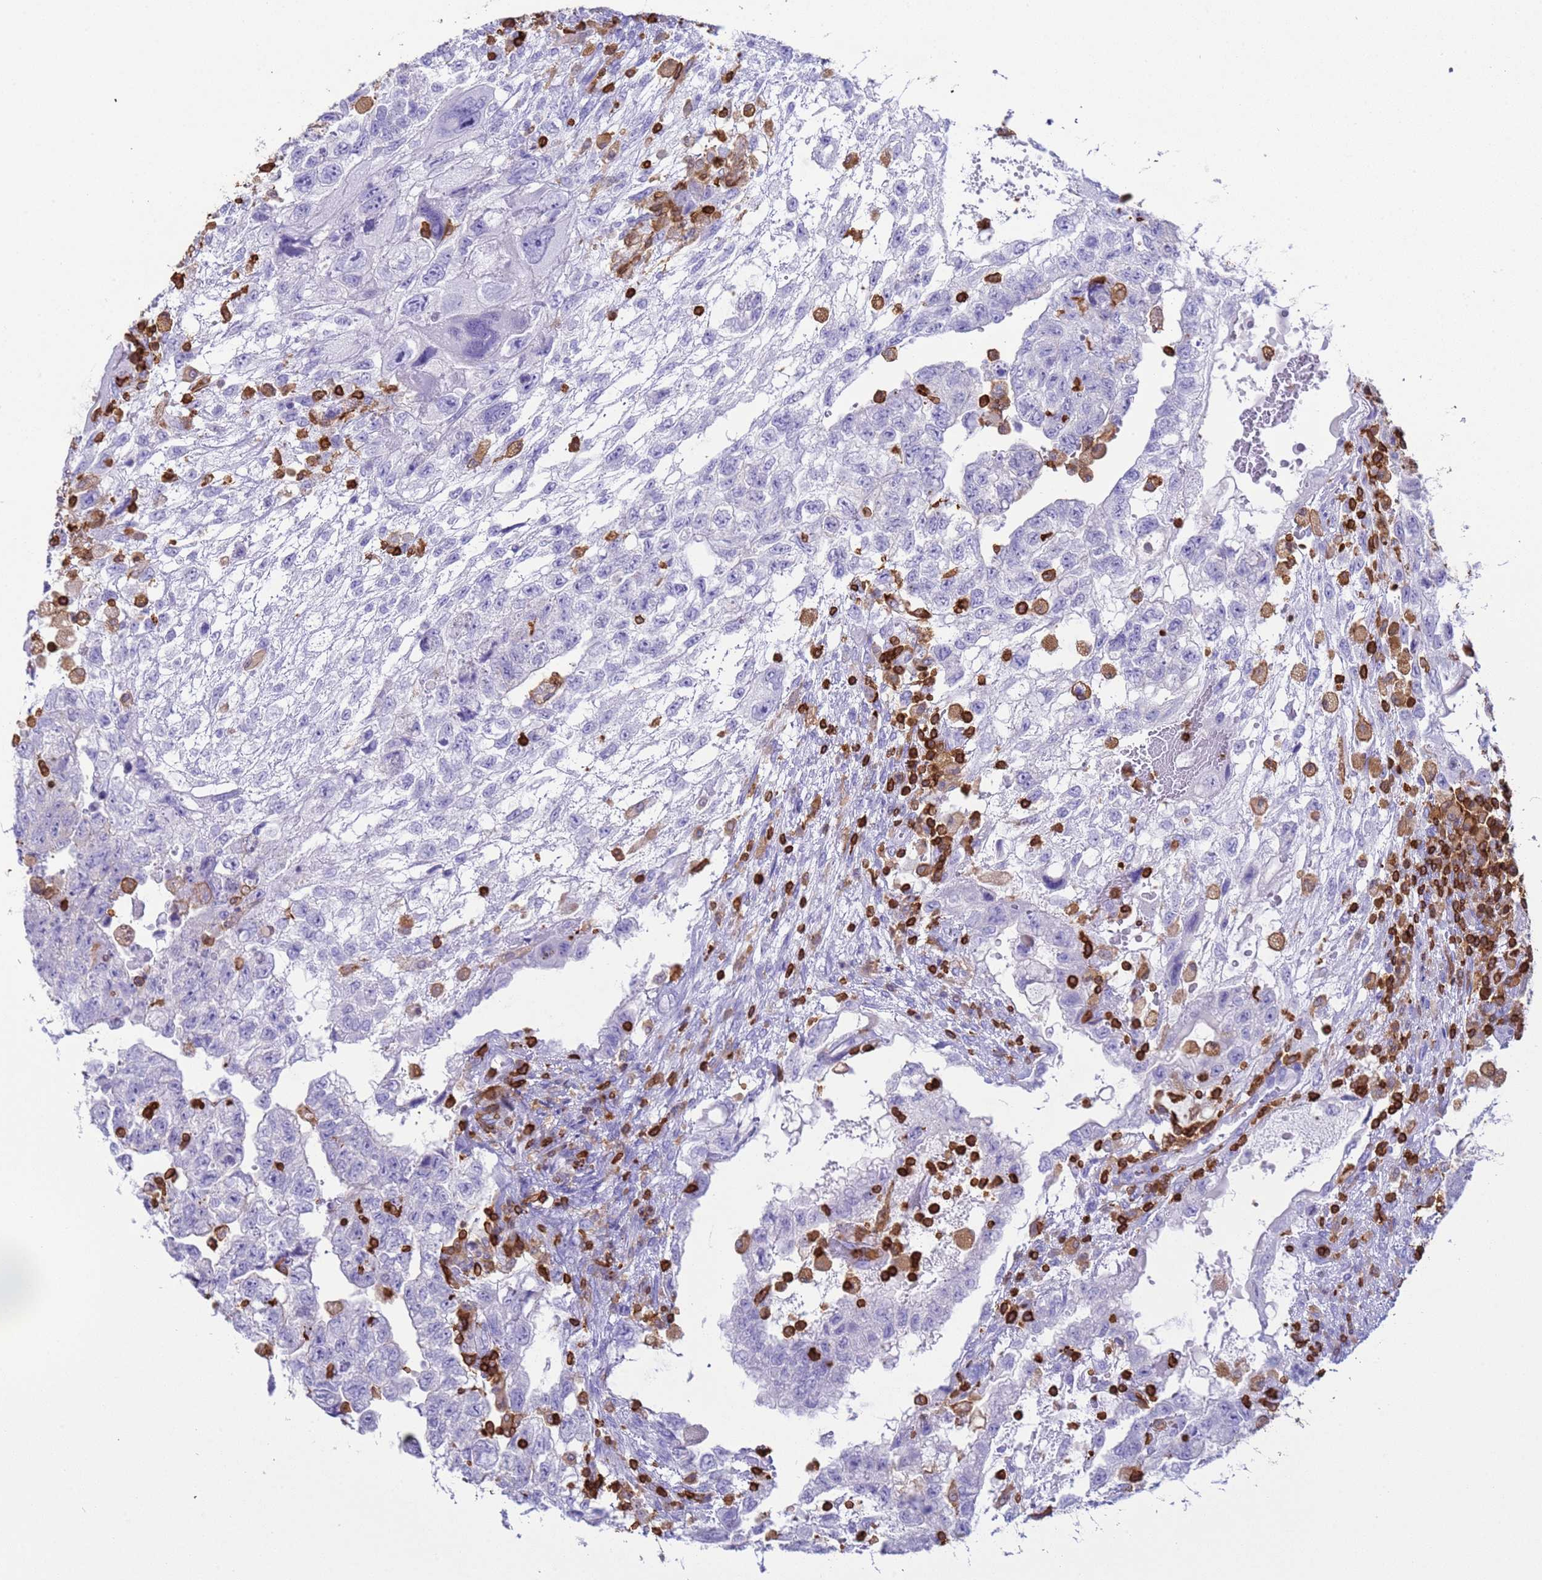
{"staining": {"intensity": "negative", "quantity": "none", "location": "none"}, "tissue": "testis cancer", "cell_type": "Tumor cells", "image_type": "cancer", "snomed": [{"axis": "morphology", "description": "Carcinoma, Embryonal, NOS"}, {"axis": "topography", "description": "Testis"}], "caption": "This is an immunohistochemistry image of testis embryonal carcinoma. There is no positivity in tumor cells.", "gene": "IRF5", "patient": {"sex": "male", "age": 36}}